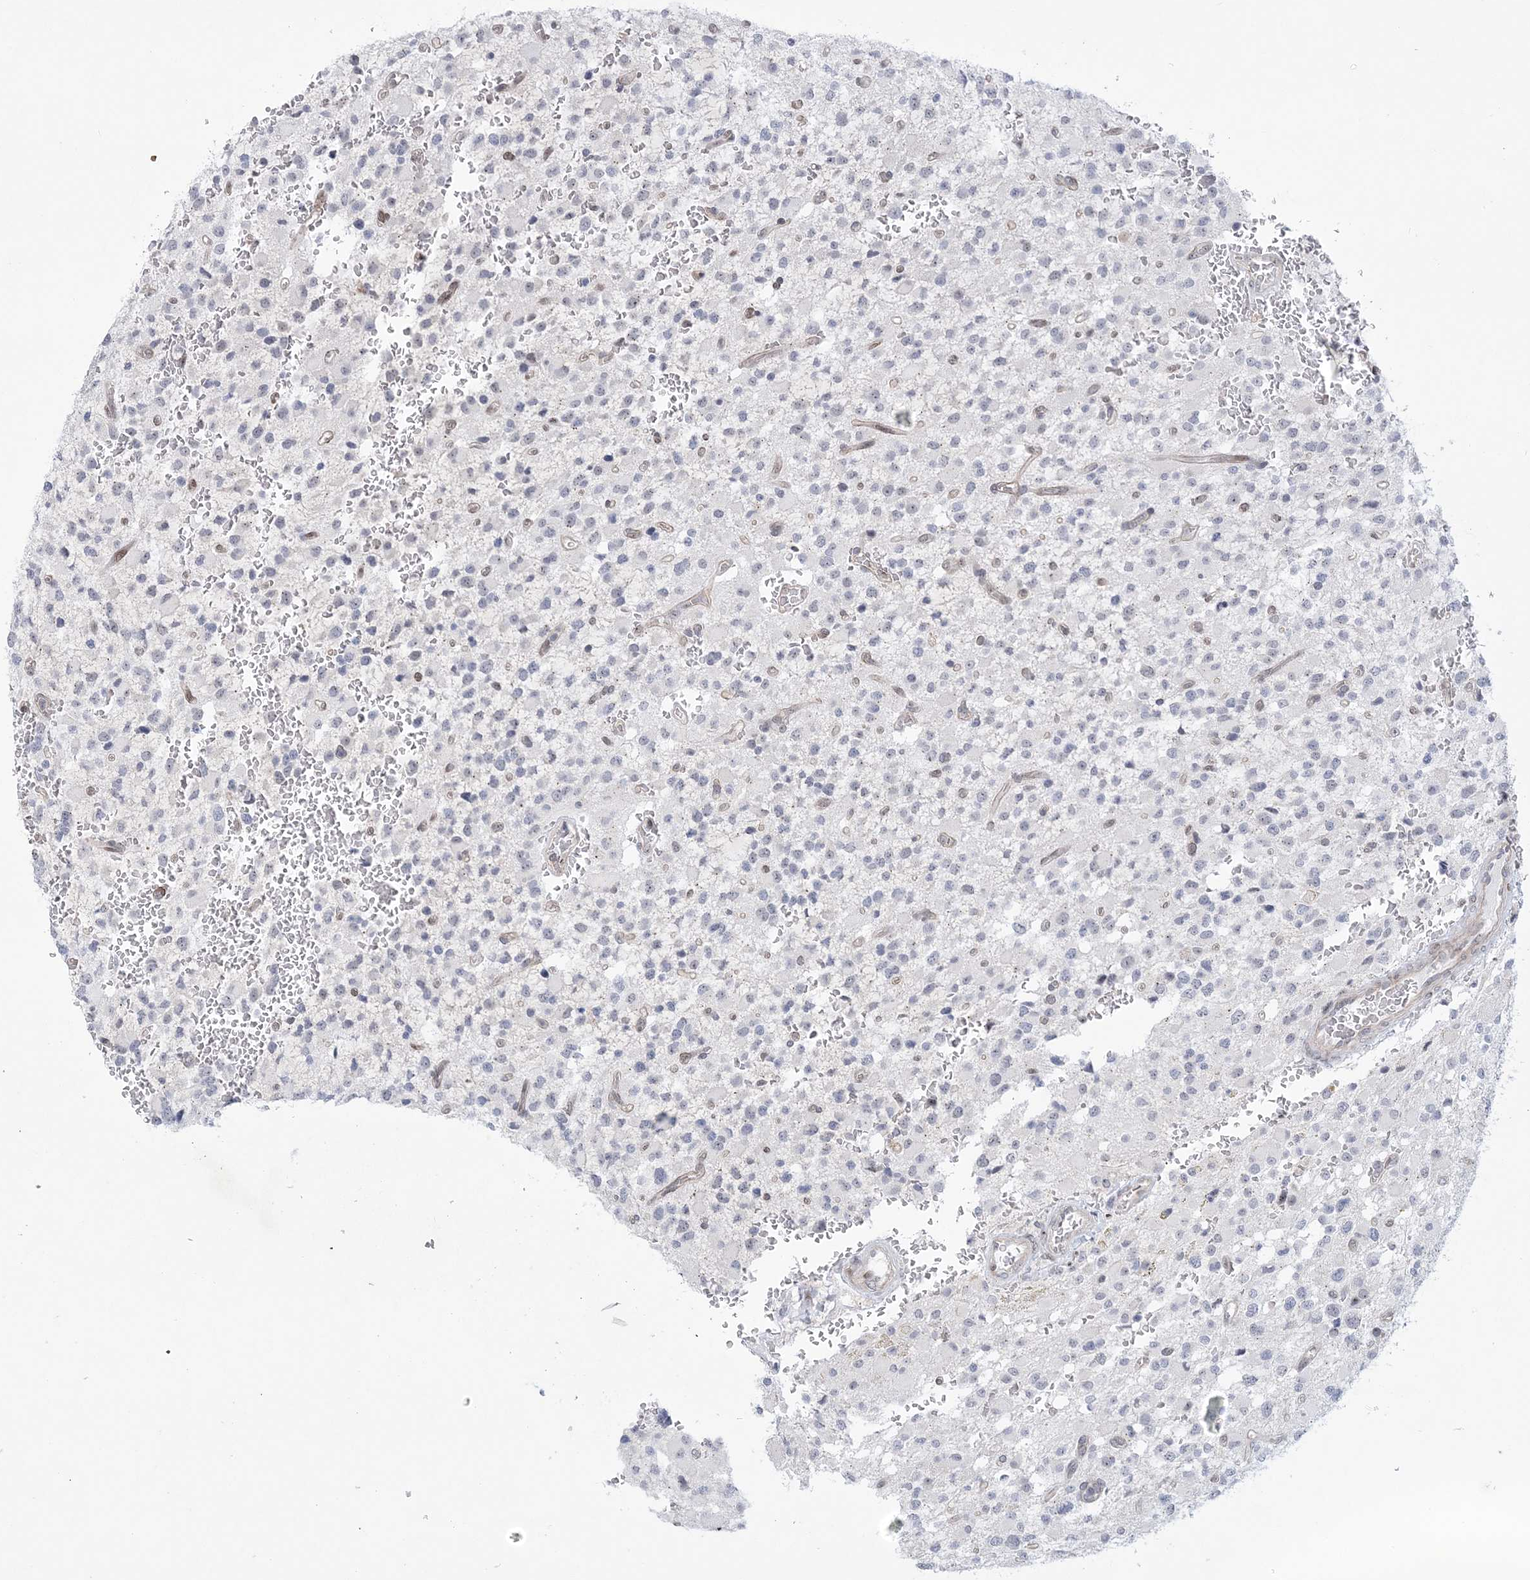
{"staining": {"intensity": "negative", "quantity": "none", "location": "none"}, "tissue": "glioma", "cell_type": "Tumor cells", "image_type": "cancer", "snomed": [{"axis": "morphology", "description": "Glioma, malignant, High grade"}, {"axis": "topography", "description": "Brain"}], "caption": "Protein analysis of malignant glioma (high-grade) exhibits no significant positivity in tumor cells.", "gene": "HOMEZ", "patient": {"sex": "male", "age": 34}}